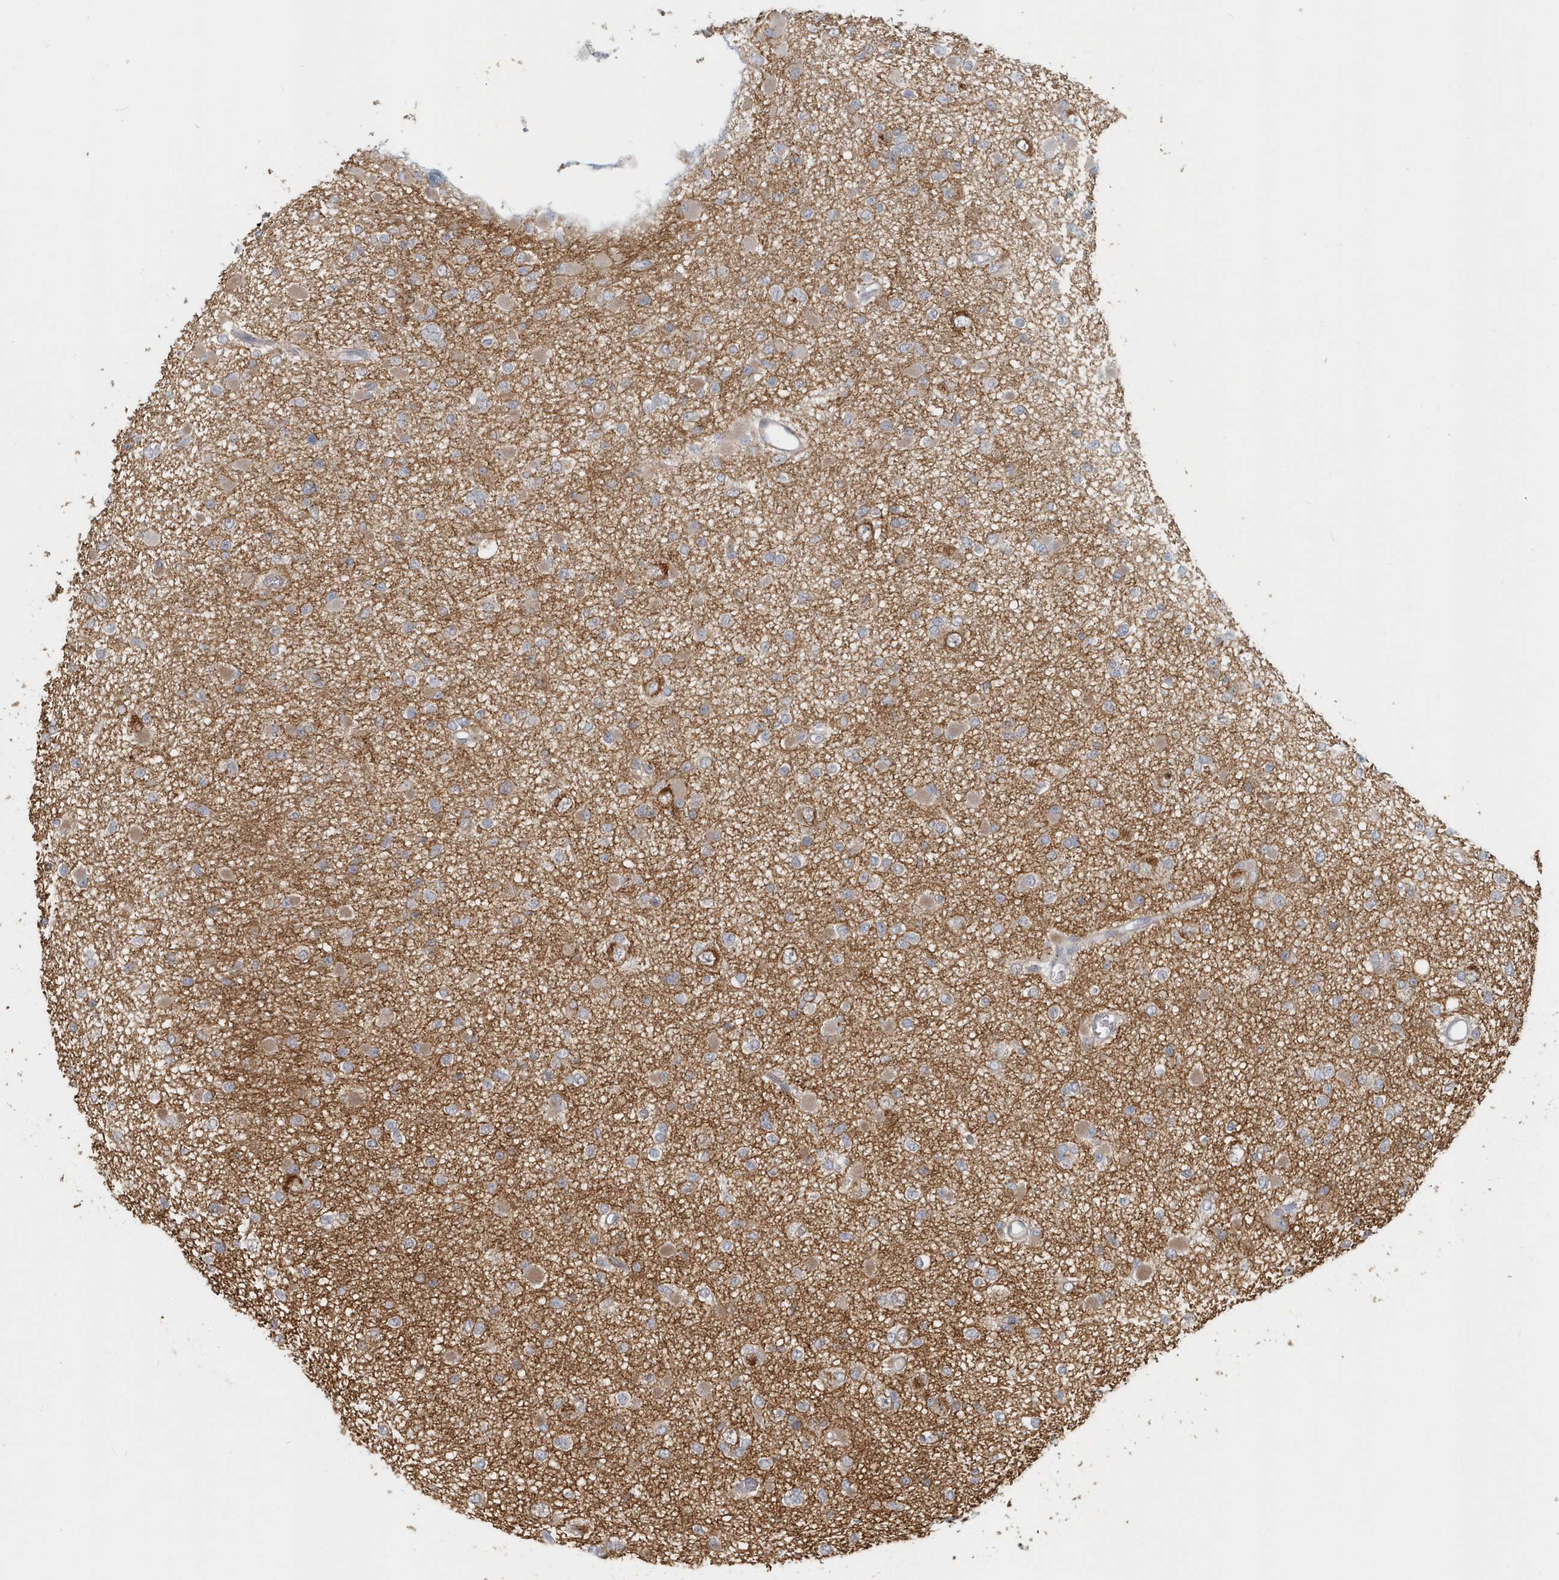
{"staining": {"intensity": "moderate", "quantity": "25%-75%", "location": "cytoplasmic/membranous"}, "tissue": "glioma", "cell_type": "Tumor cells", "image_type": "cancer", "snomed": [{"axis": "morphology", "description": "Glioma, malignant, Low grade"}, {"axis": "topography", "description": "Brain"}], "caption": "Approximately 25%-75% of tumor cells in human low-grade glioma (malignant) show moderate cytoplasmic/membranous protein expression as visualized by brown immunohistochemical staining.", "gene": "NAPB", "patient": {"sex": "female", "age": 22}}